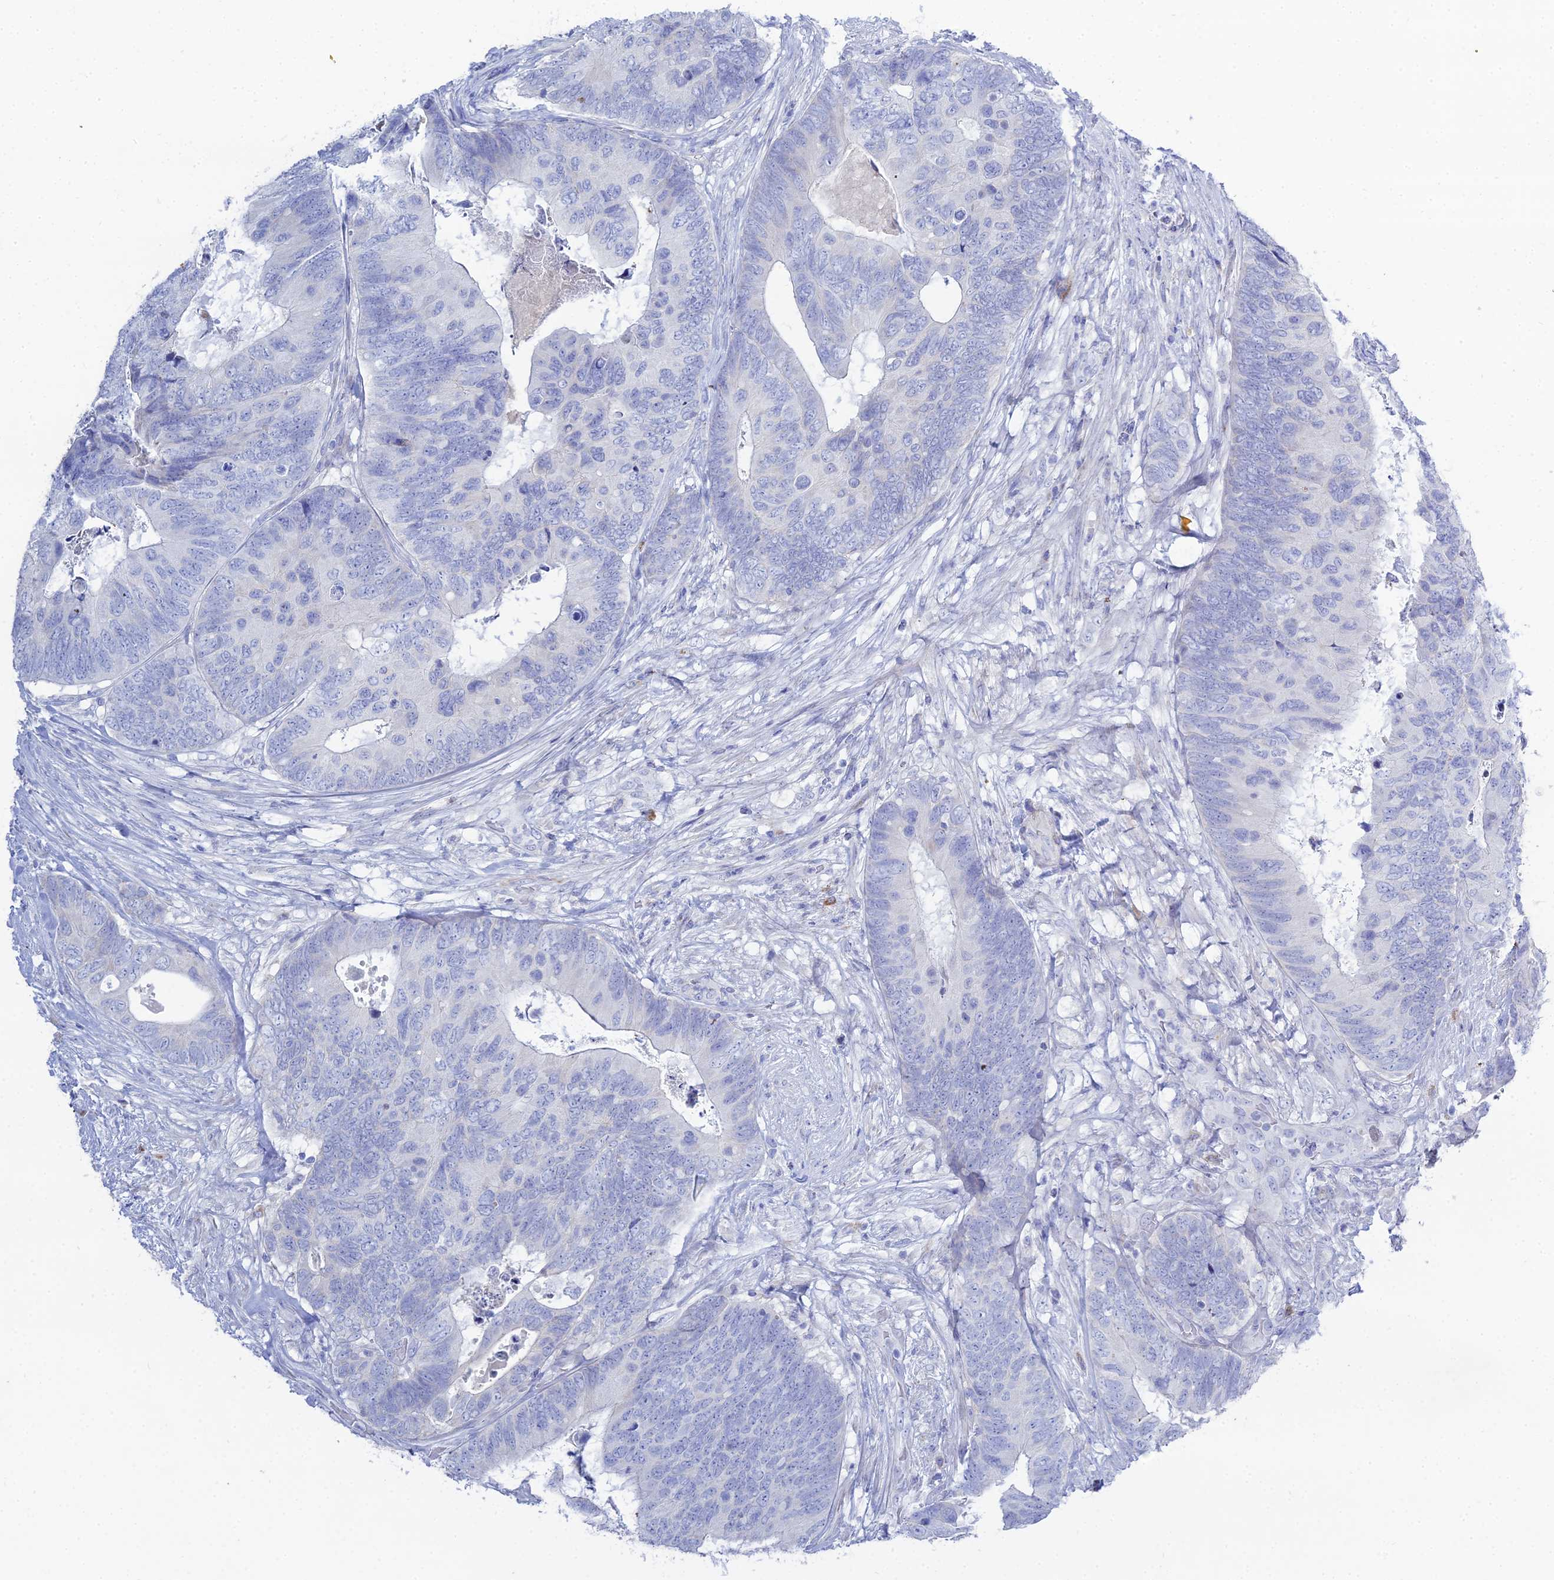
{"staining": {"intensity": "negative", "quantity": "none", "location": "none"}, "tissue": "colorectal cancer", "cell_type": "Tumor cells", "image_type": "cancer", "snomed": [{"axis": "morphology", "description": "Adenocarcinoma, NOS"}, {"axis": "topography", "description": "Colon"}], "caption": "The IHC image has no significant positivity in tumor cells of colorectal cancer tissue.", "gene": "DHX34", "patient": {"sex": "female", "age": 67}}